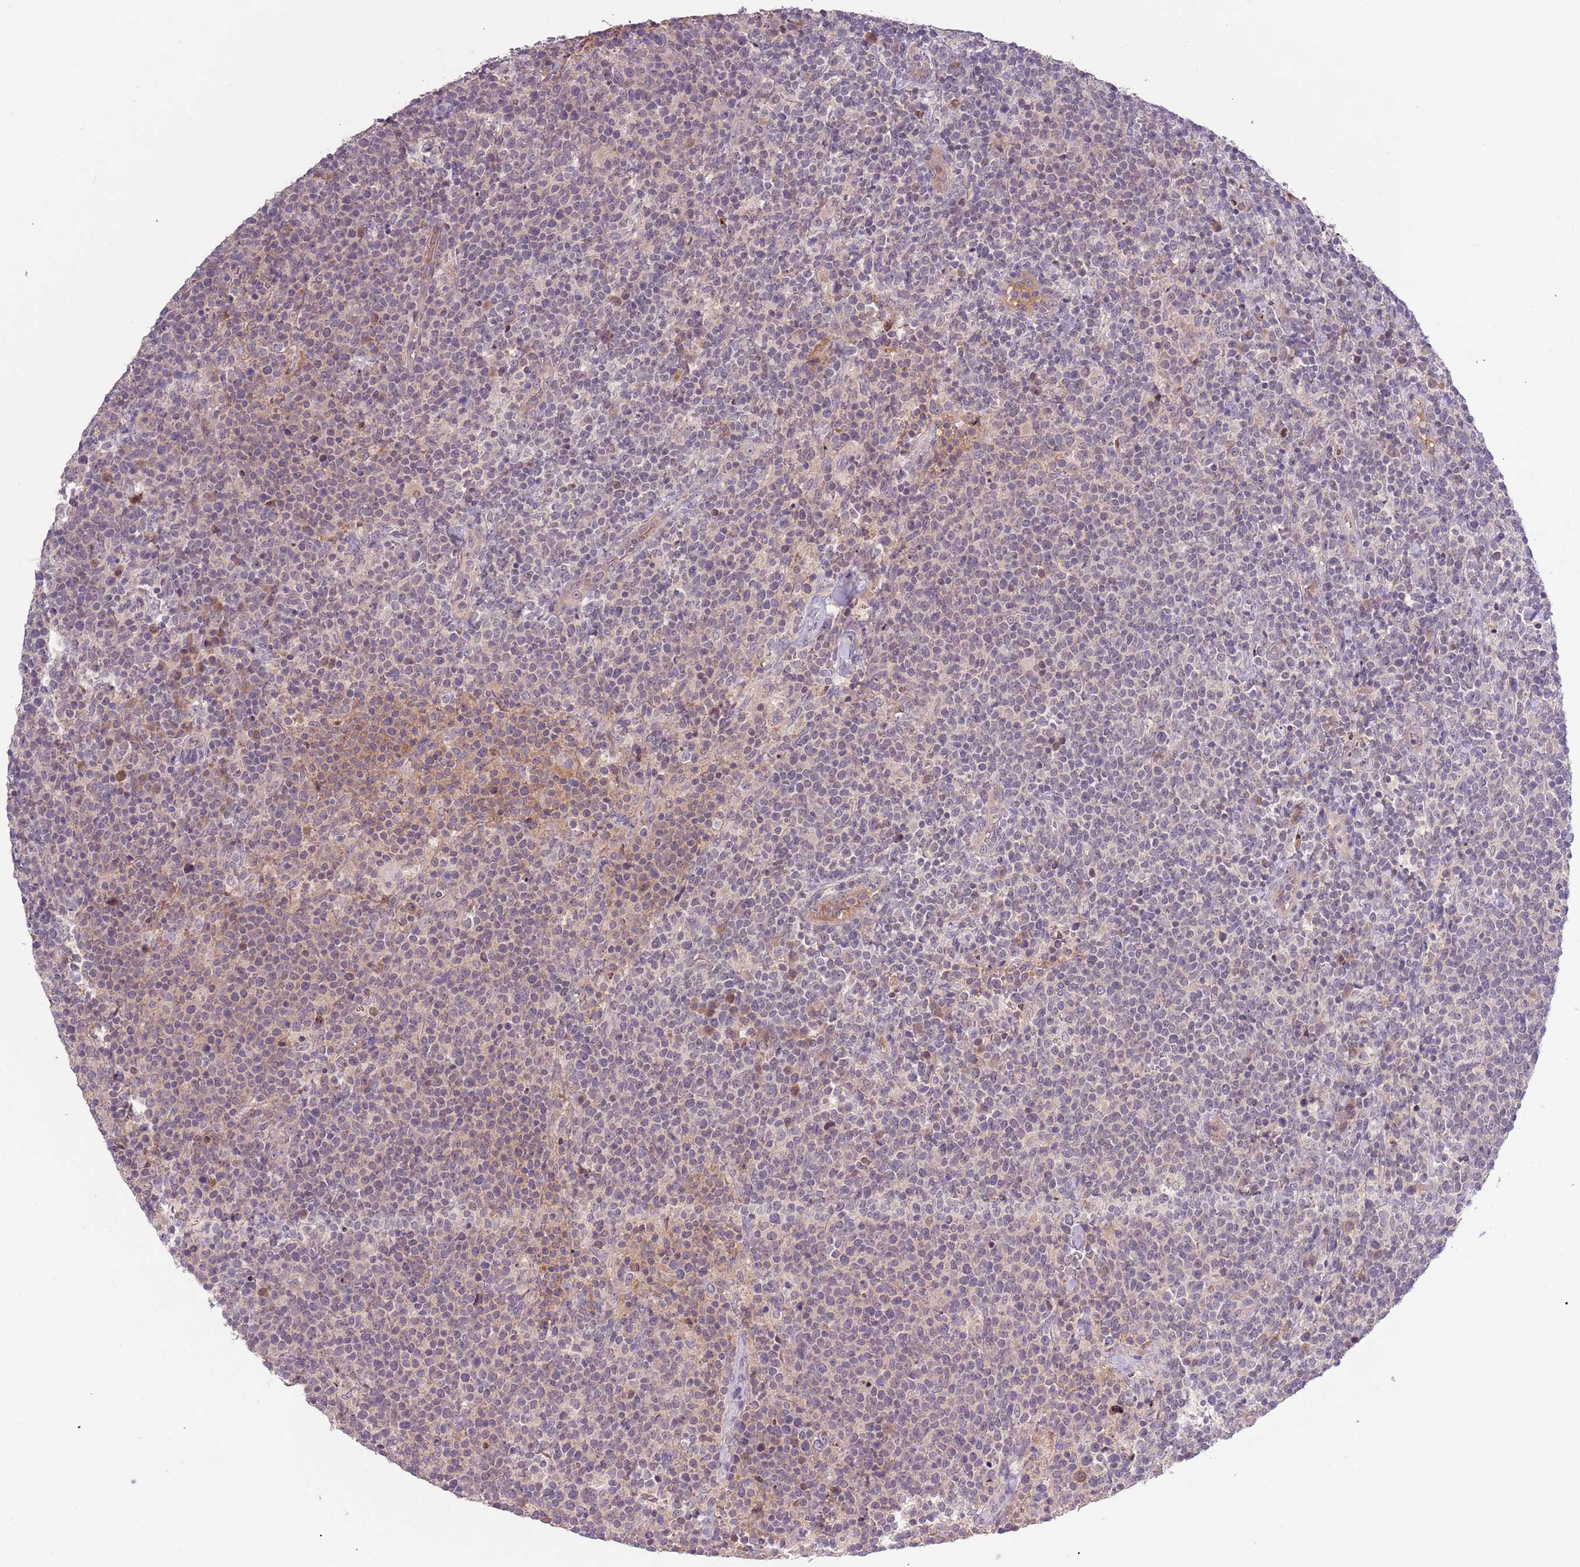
{"staining": {"intensity": "weak", "quantity": "<25%", "location": "cytoplasmic/membranous"}, "tissue": "lymphoma", "cell_type": "Tumor cells", "image_type": "cancer", "snomed": [{"axis": "morphology", "description": "Malignant lymphoma, non-Hodgkin's type, High grade"}, {"axis": "topography", "description": "Lymph node"}], "caption": "Immunohistochemical staining of human lymphoma reveals no significant expression in tumor cells.", "gene": "SHROOM3", "patient": {"sex": "male", "age": 61}}